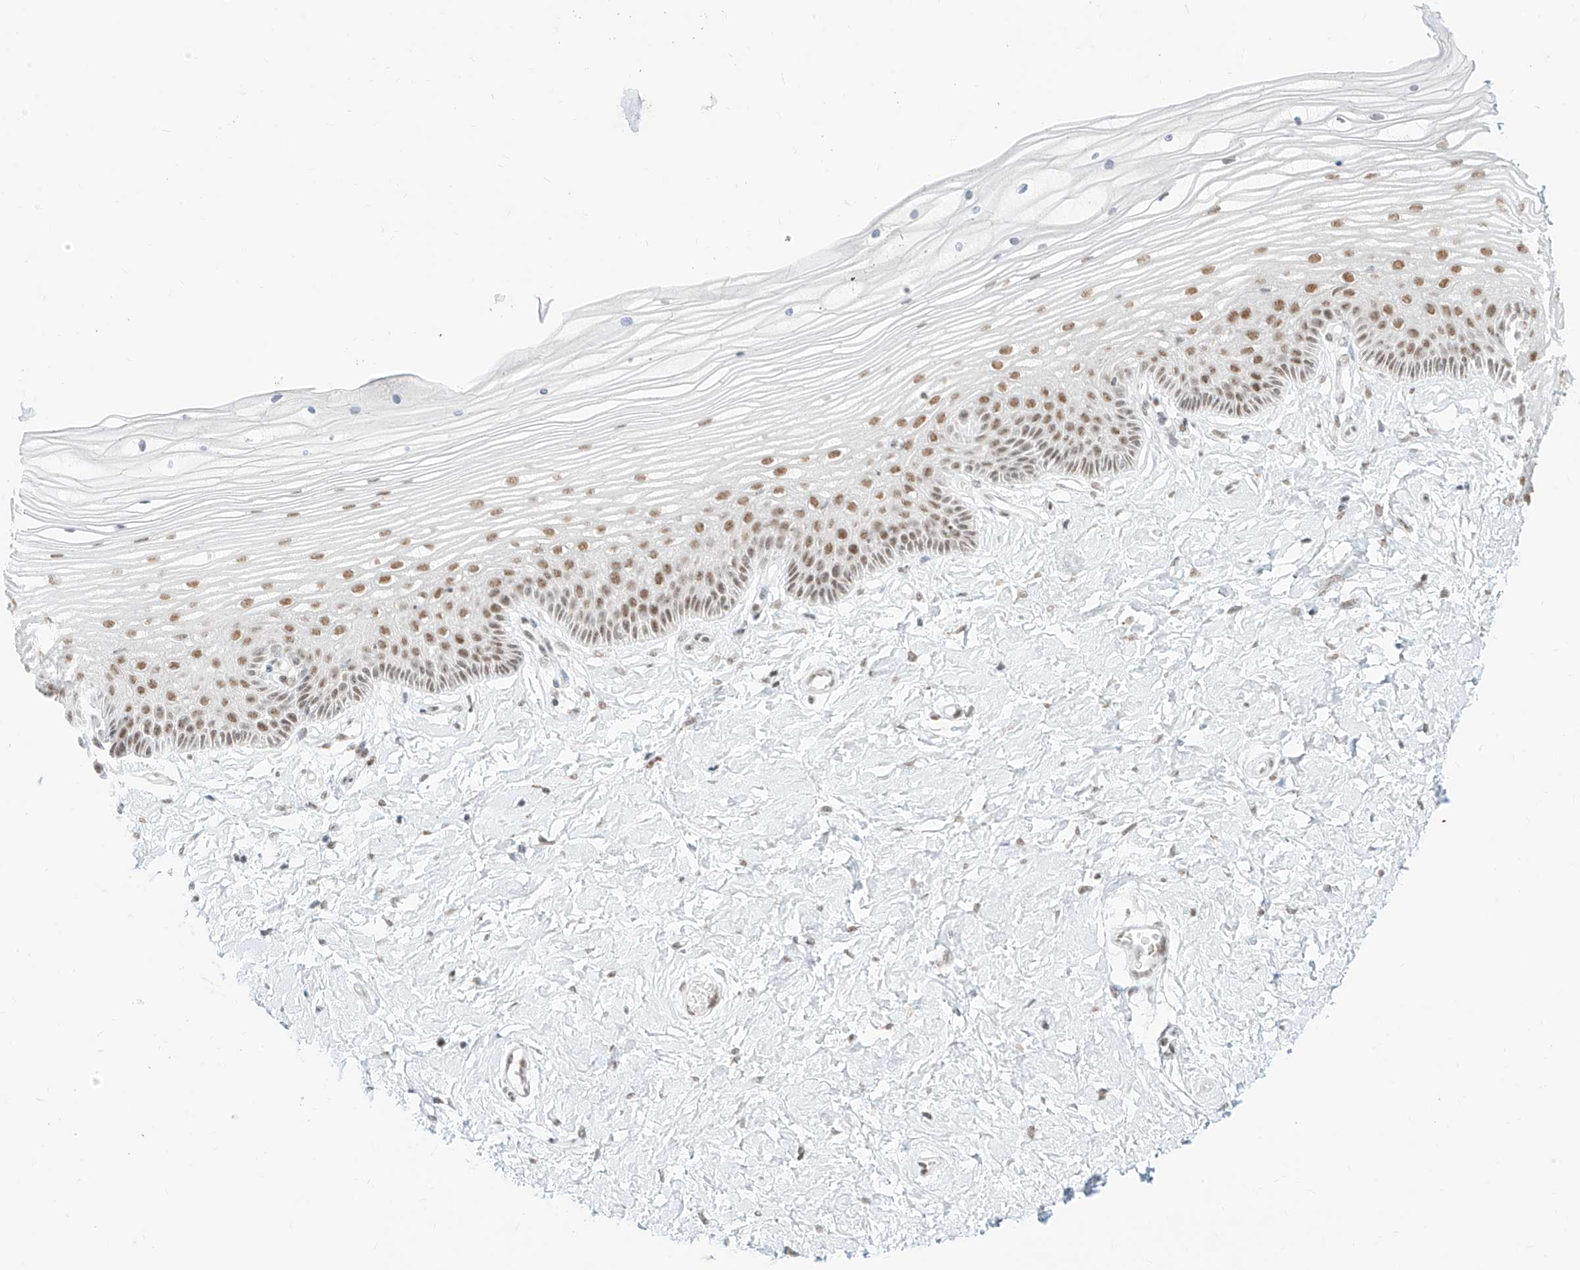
{"staining": {"intensity": "moderate", "quantity": "25%-75%", "location": "nuclear"}, "tissue": "vagina", "cell_type": "Squamous epithelial cells", "image_type": "normal", "snomed": [{"axis": "morphology", "description": "Normal tissue, NOS"}, {"axis": "topography", "description": "Vagina"}, {"axis": "topography", "description": "Cervix"}], "caption": "Protein analysis of unremarkable vagina shows moderate nuclear expression in about 25%-75% of squamous epithelial cells.", "gene": "SUPT5H", "patient": {"sex": "female", "age": 40}}